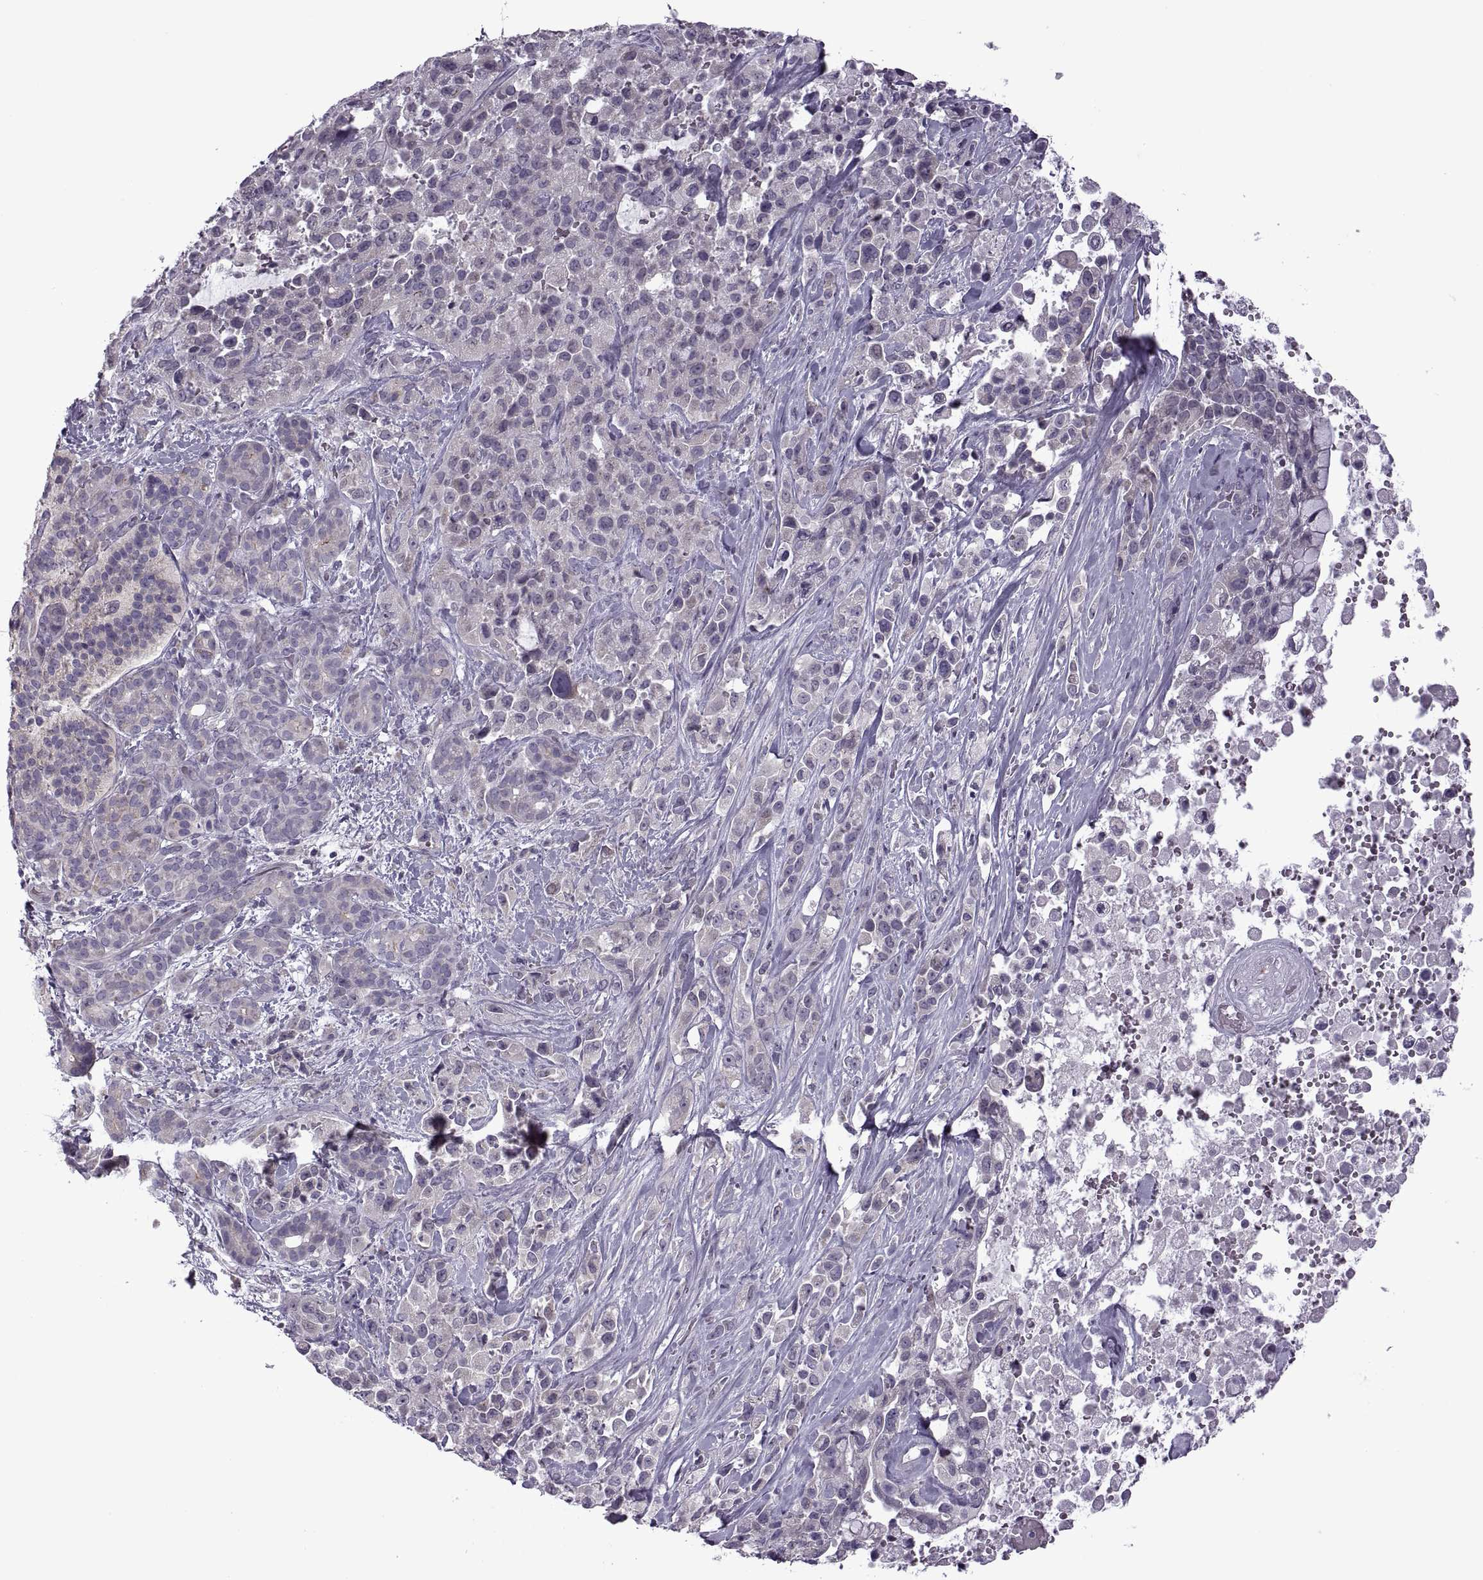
{"staining": {"intensity": "negative", "quantity": "none", "location": "none"}, "tissue": "pancreatic cancer", "cell_type": "Tumor cells", "image_type": "cancer", "snomed": [{"axis": "morphology", "description": "Adenocarcinoma, NOS"}, {"axis": "topography", "description": "Pancreas"}], "caption": "Immunohistochemistry image of human pancreatic cancer stained for a protein (brown), which displays no staining in tumor cells. Nuclei are stained in blue.", "gene": "RIPK4", "patient": {"sex": "male", "age": 44}}